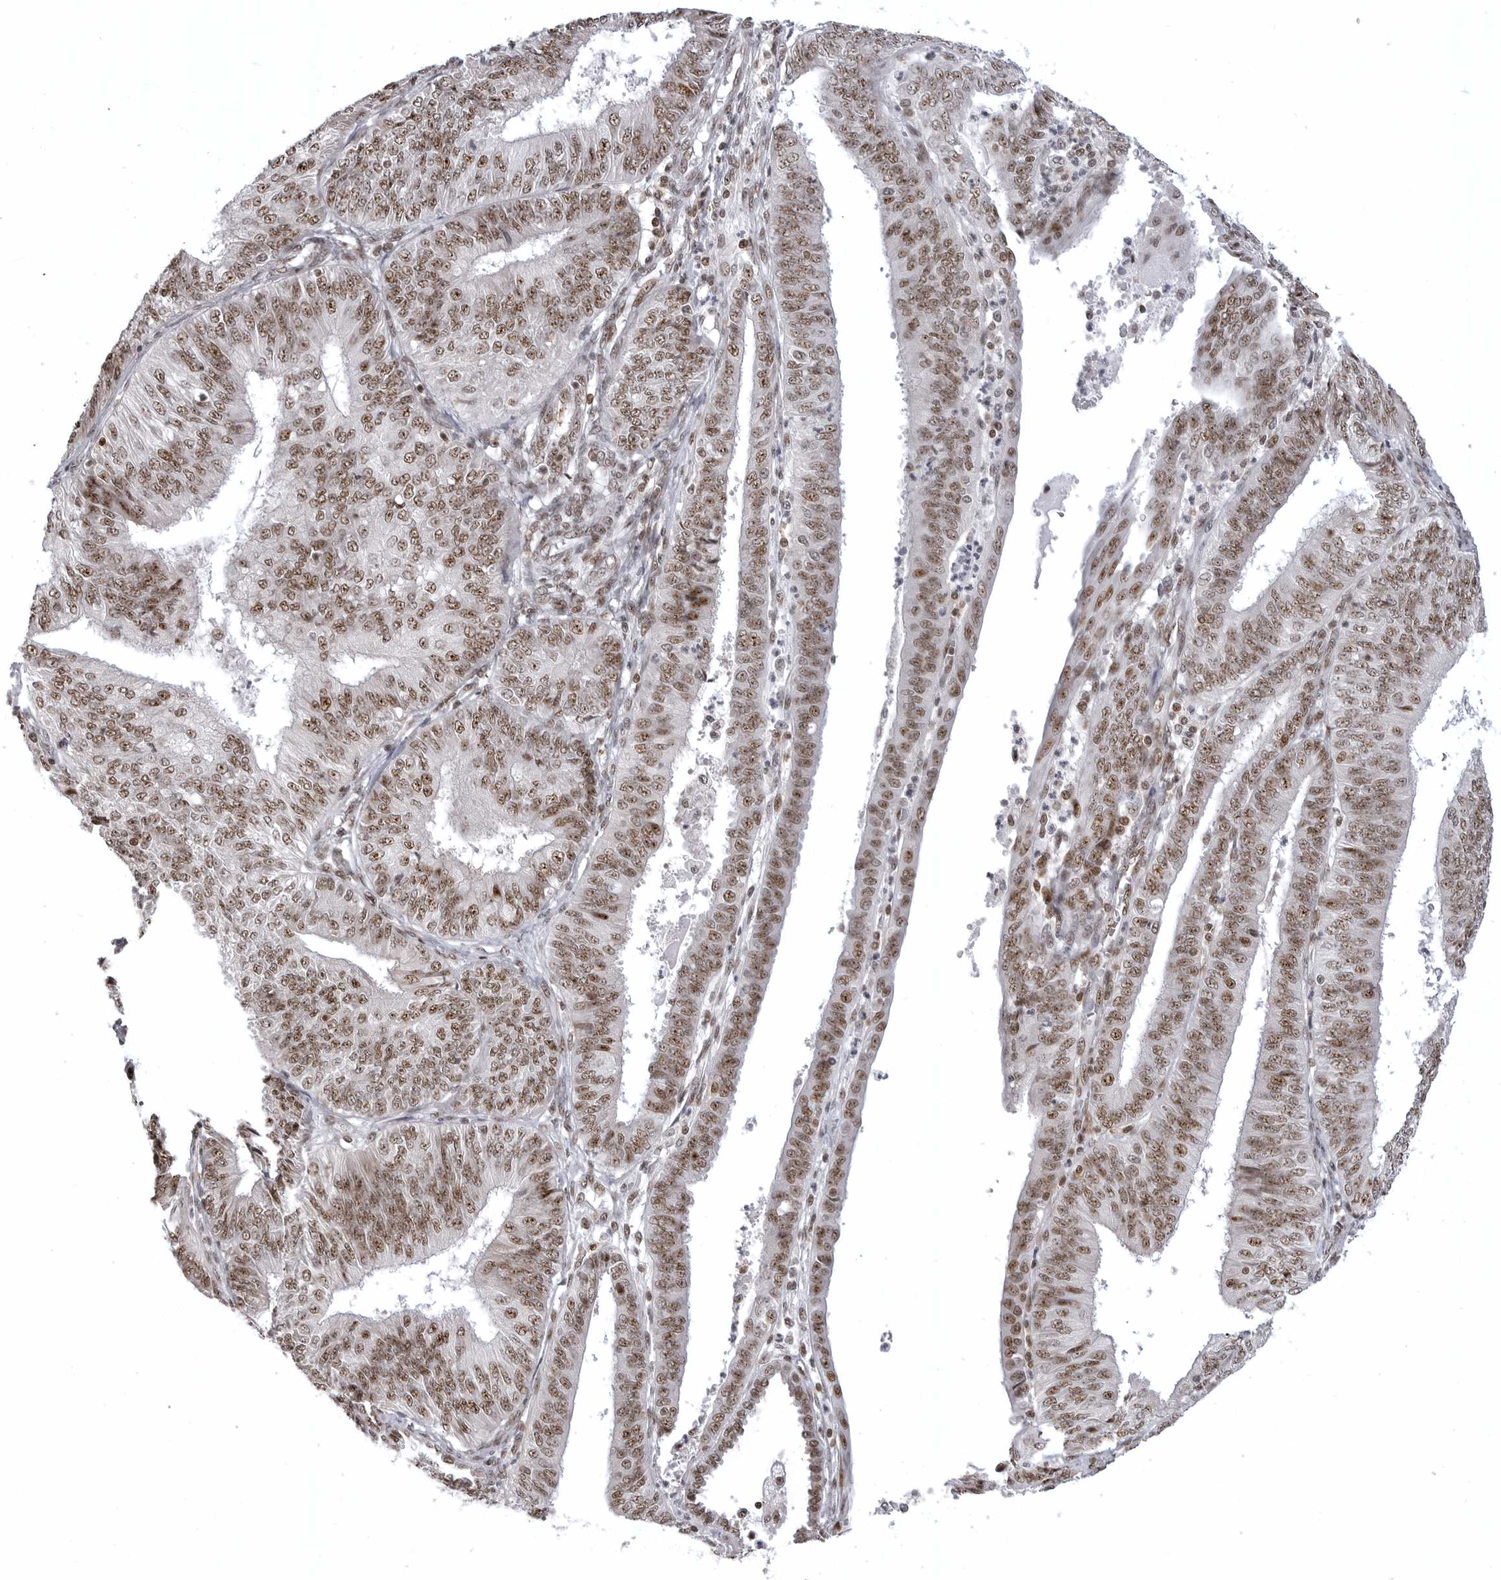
{"staining": {"intensity": "moderate", "quantity": ">75%", "location": "nuclear"}, "tissue": "endometrial cancer", "cell_type": "Tumor cells", "image_type": "cancer", "snomed": [{"axis": "morphology", "description": "Adenocarcinoma, NOS"}, {"axis": "topography", "description": "Endometrium"}], "caption": "The micrograph shows a brown stain indicating the presence of a protein in the nuclear of tumor cells in endometrial adenocarcinoma.", "gene": "WRAP53", "patient": {"sex": "female", "age": 58}}